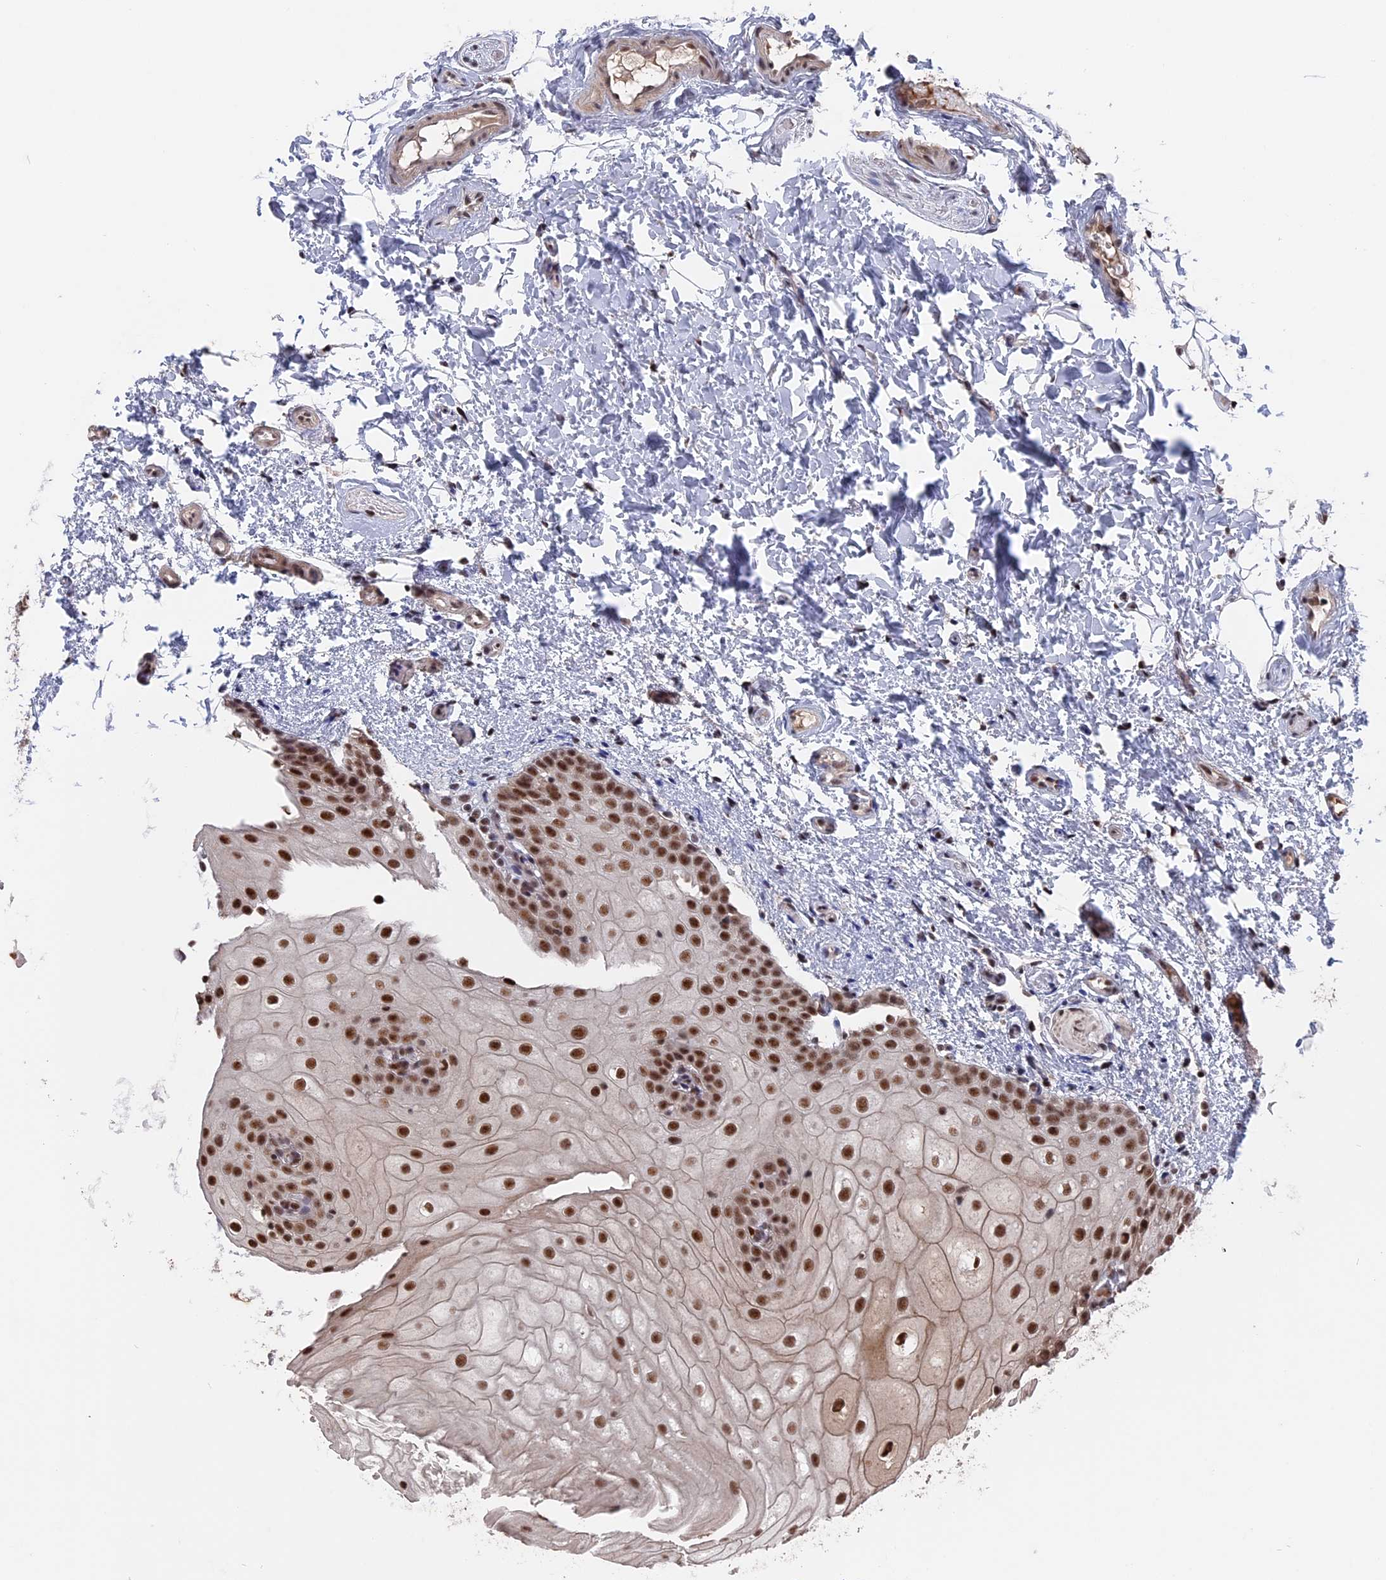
{"staining": {"intensity": "strong", "quantity": ">75%", "location": "nuclear"}, "tissue": "oral mucosa", "cell_type": "Squamous epithelial cells", "image_type": "normal", "snomed": [{"axis": "morphology", "description": "Normal tissue, NOS"}, {"axis": "topography", "description": "Oral tissue"}], "caption": "A high-resolution histopathology image shows IHC staining of normal oral mucosa, which exhibits strong nuclear staining in approximately >75% of squamous epithelial cells.", "gene": "SF3A2", "patient": {"sex": "female", "age": 54}}